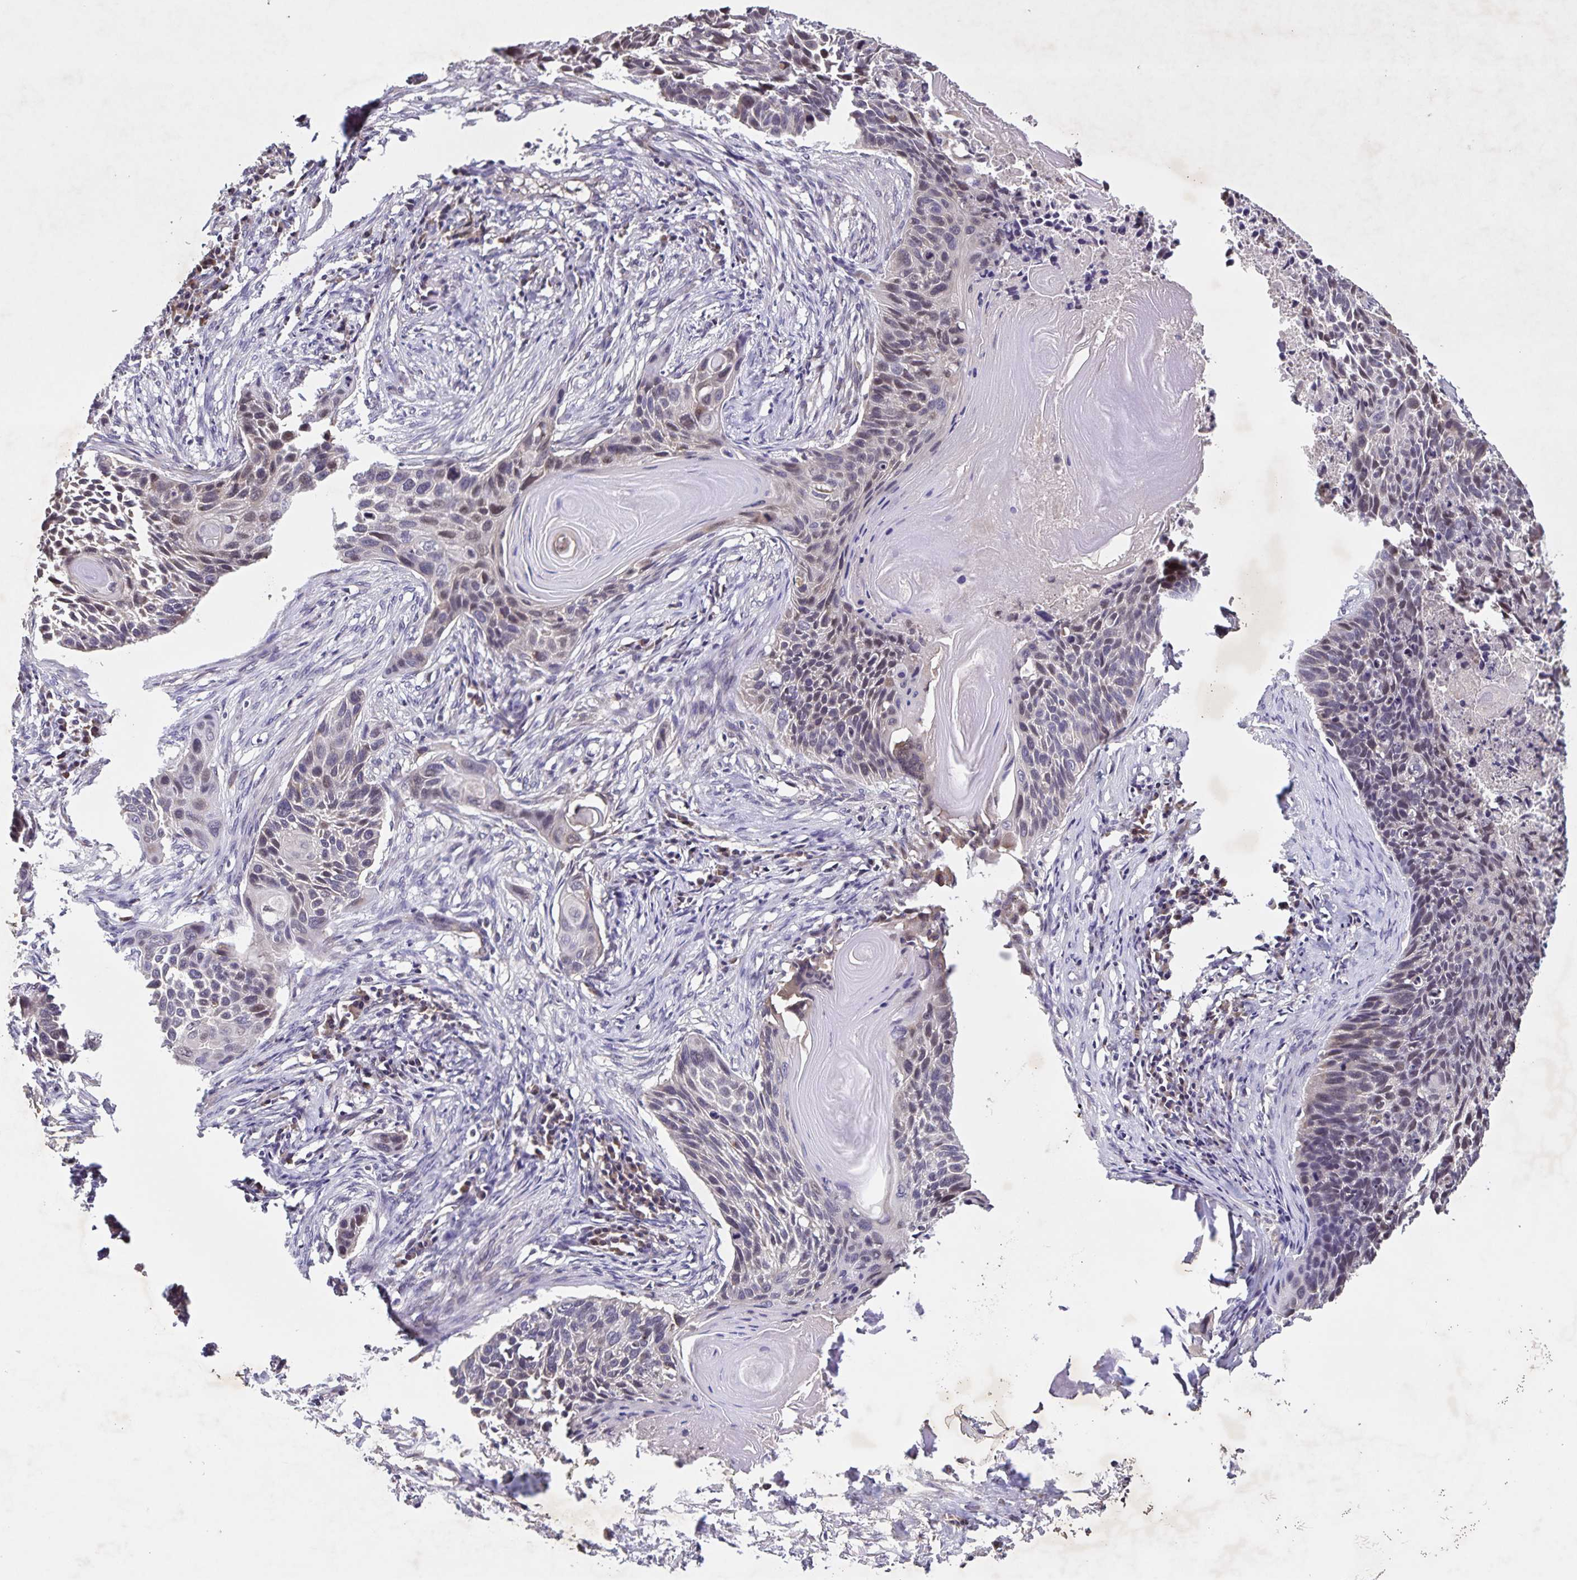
{"staining": {"intensity": "weak", "quantity": "<25%", "location": "nuclear"}, "tissue": "lung cancer", "cell_type": "Tumor cells", "image_type": "cancer", "snomed": [{"axis": "morphology", "description": "Squamous cell carcinoma, NOS"}, {"axis": "topography", "description": "Lung"}], "caption": "This histopathology image is of squamous cell carcinoma (lung) stained with immunohistochemistry (IHC) to label a protein in brown with the nuclei are counter-stained blue. There is no staining in tumor cells.", "gene": "GDF2", "patient": {"sex": "male", "age": 78}}